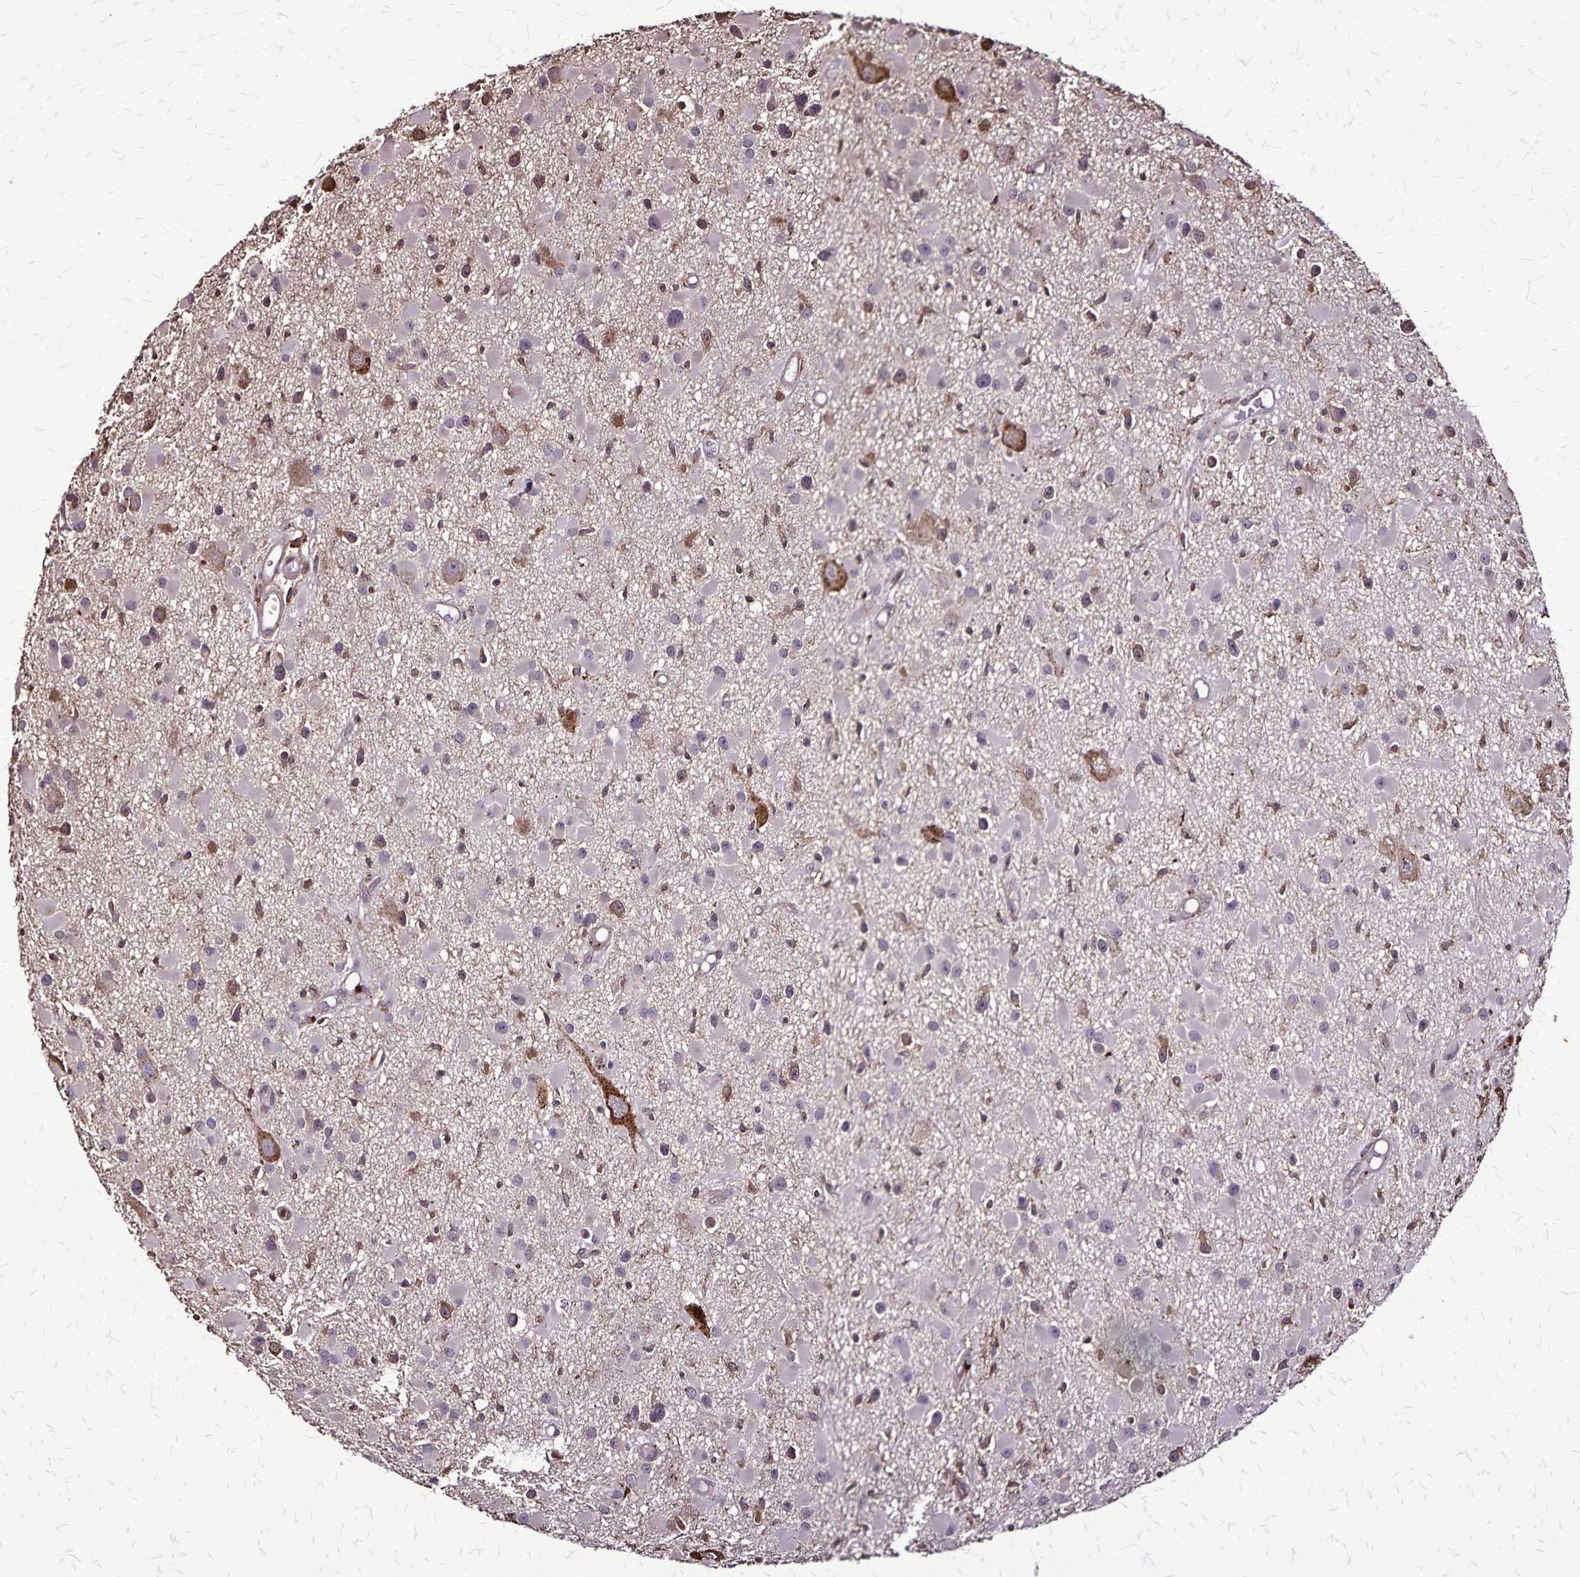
{"staining": {"intensity": "negative", "quantity": "none", "location": "none"}, "tissue": "glioma", "cell_type": "Tumor cells", "image_type": "cancer", "snomed": [{"axis": "morphology", "description": "Glioma, malignant, High grade"}, {"axis": "topography", "description": "Brain"}], "caption": "Immunohistochemical staining of human malignant glioma (high-grade) exhibits no significant staining in tumor cells.", "gene": "CHMP1B", "patient": {"sex": "male", "age": 54}}